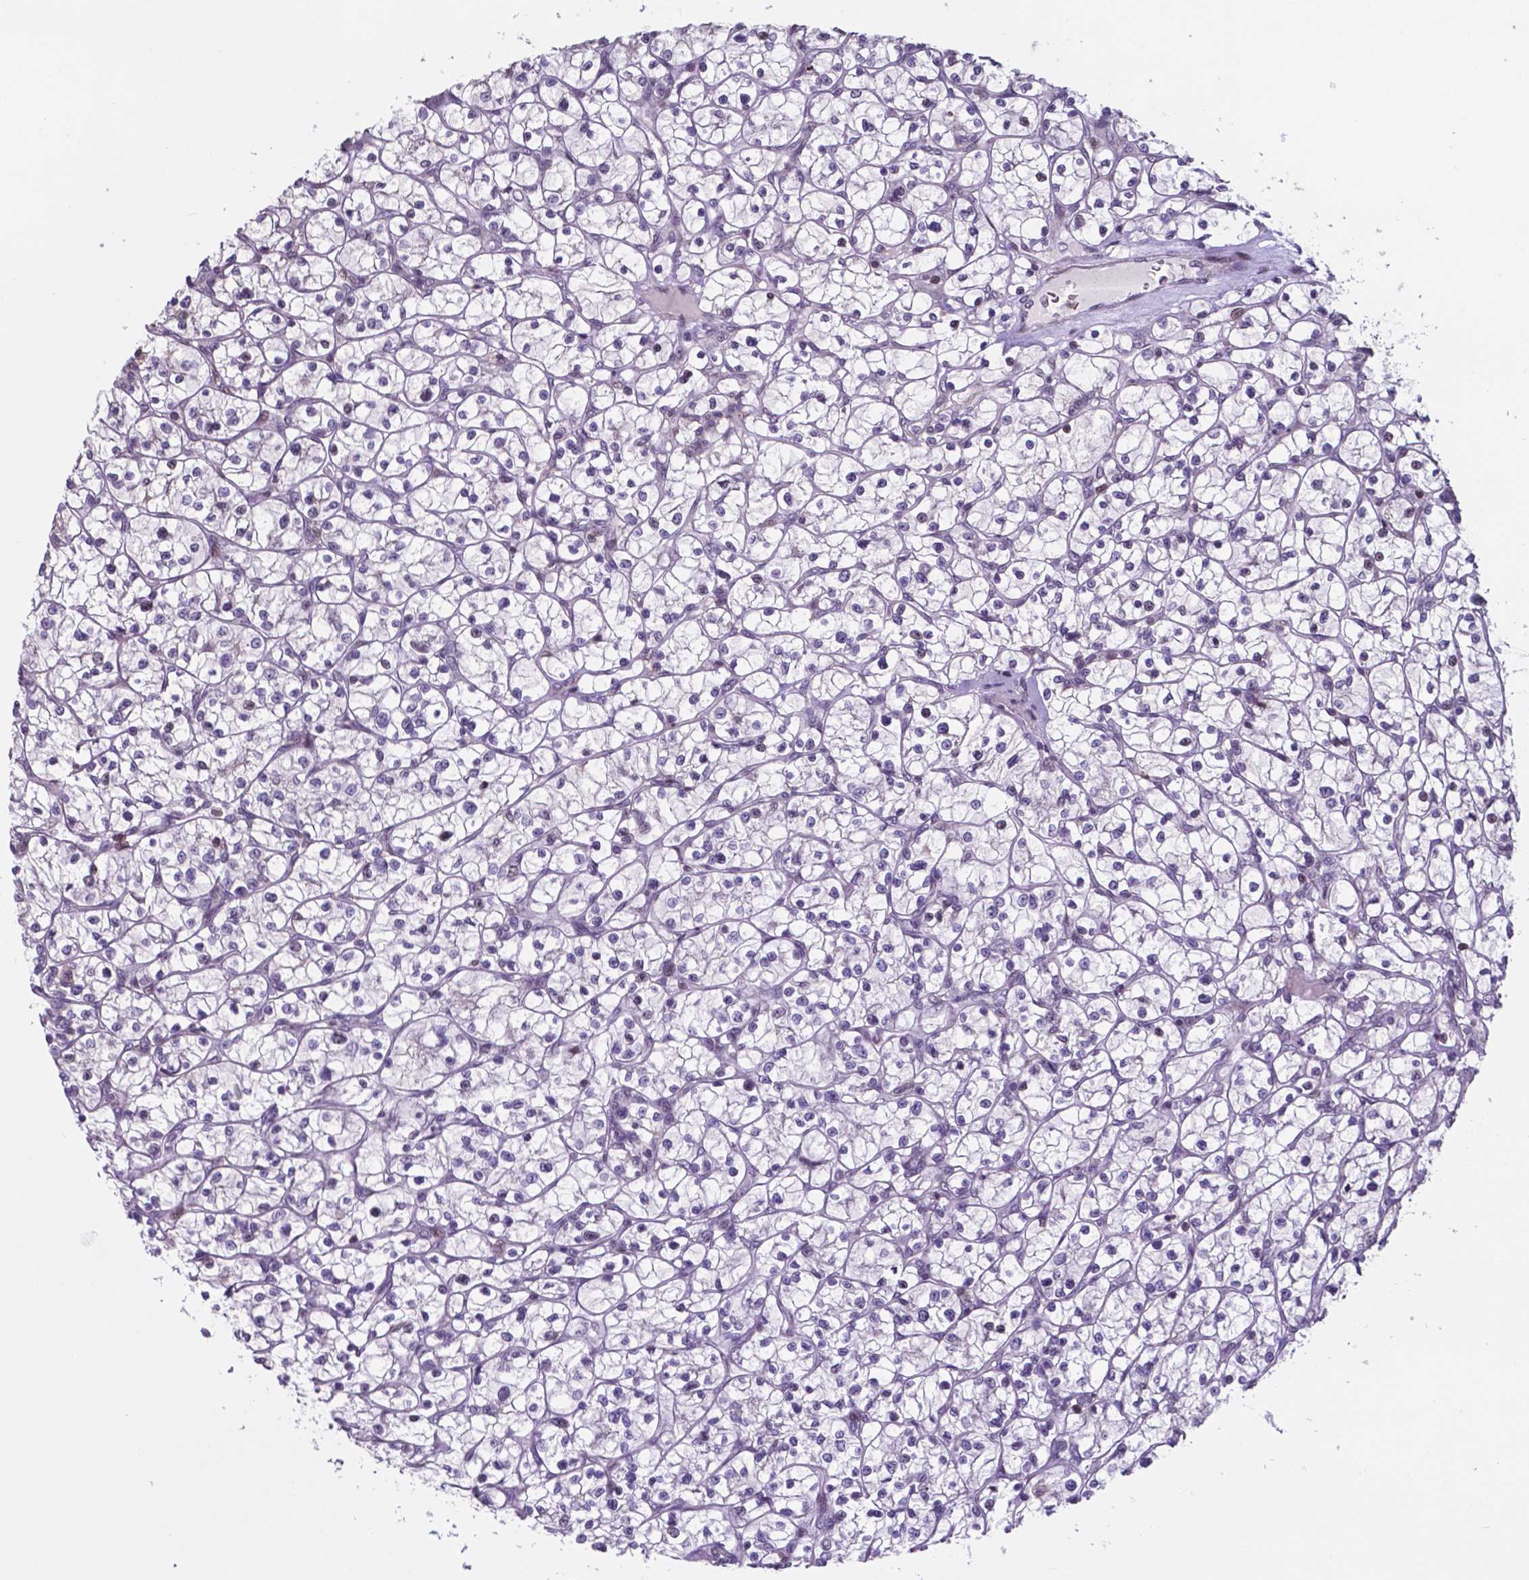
{"staining": {"intensity": "negative", "quantity": "none", "location": "none"}, "tissue": "renal cancer", "cell_type": "Tumor cells", "image_type": "cancer", "snomed": [{"axis": "morphology", "description": "Adenocarcinoma, NOS"}, {"axis": "topography", "description": "Kidney"}], "caption": "IHC of human adenocarcinoma (renal) exhibits no positivity in tumor cells. (Brightfield microscopy of DAB (3,3'-diaminobenzidine) IHC at high magnification).", "gene": "MLC1", "patient": {"sex": "female", "age": 64}}